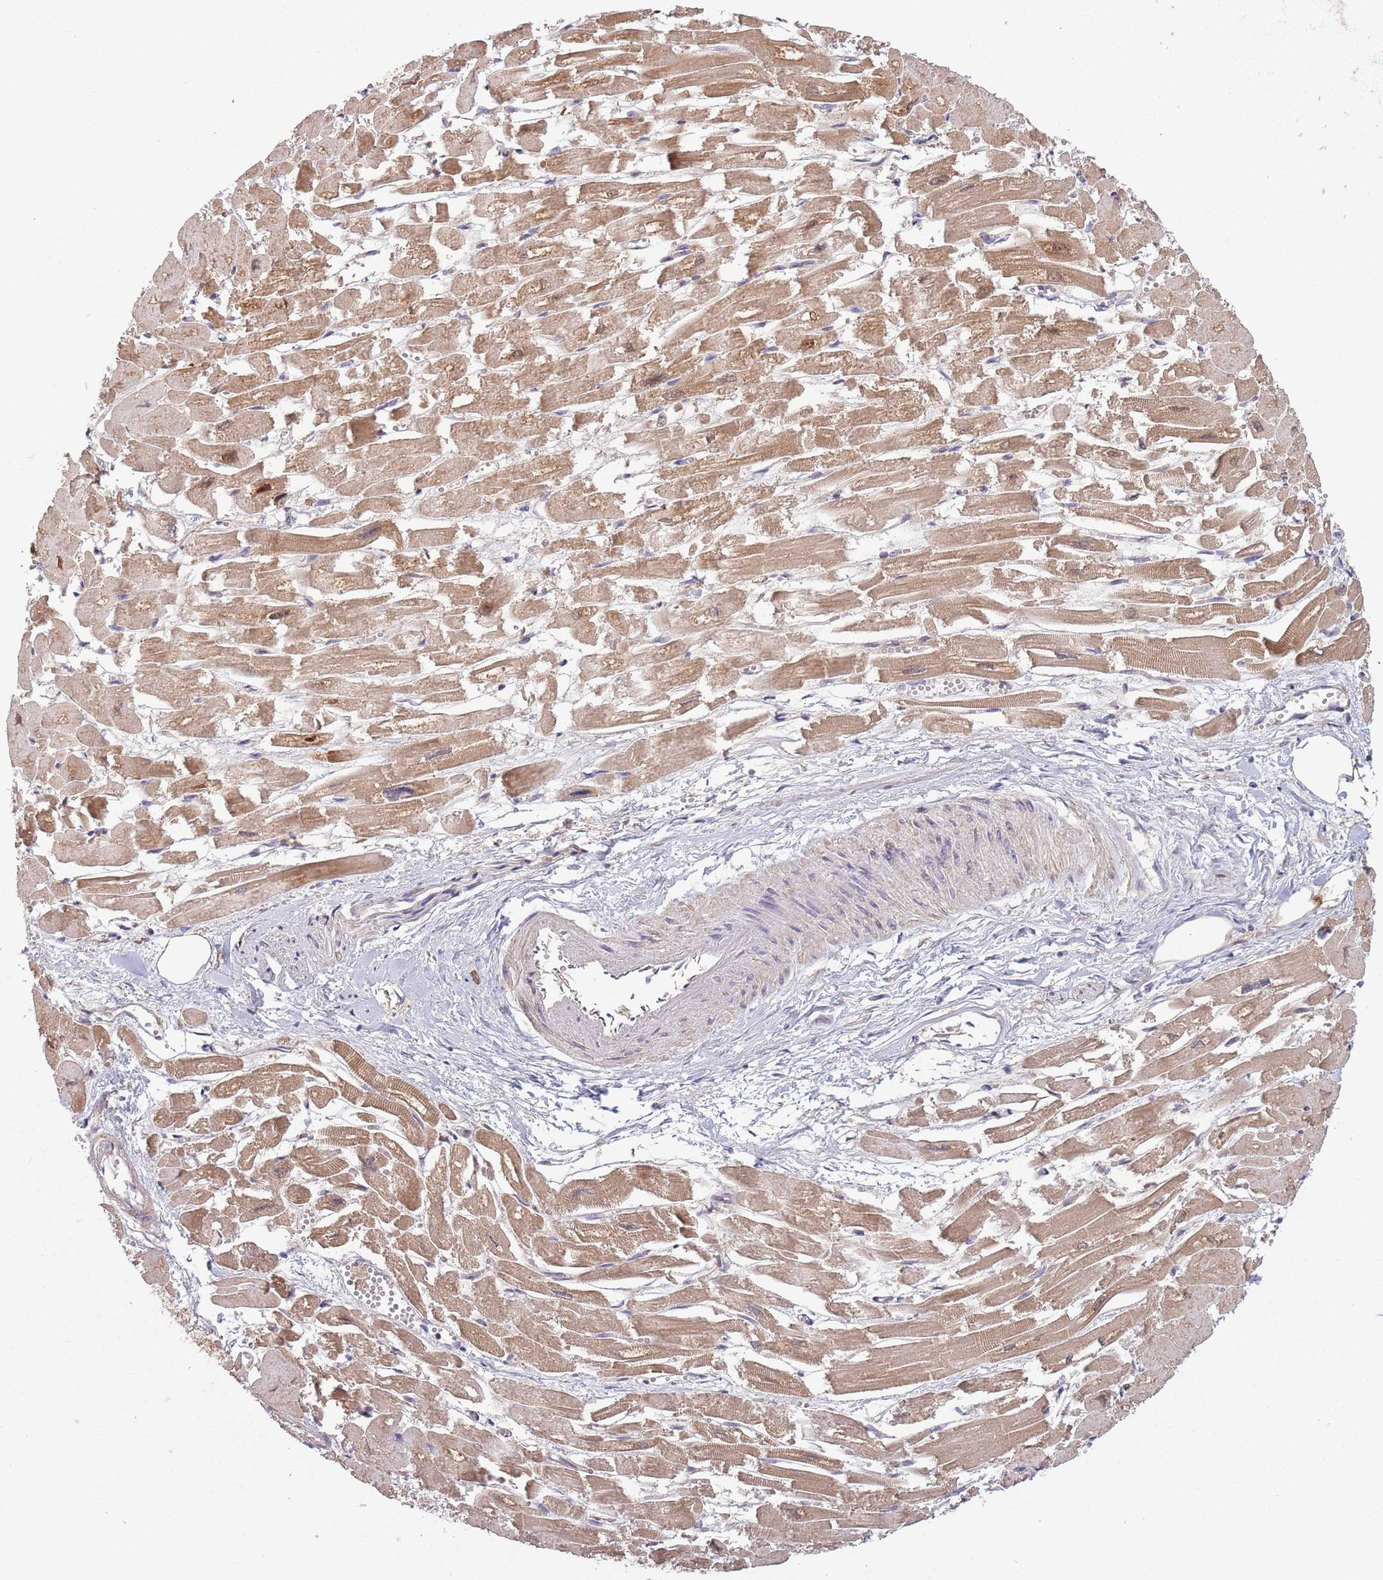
{"staining": {"intensity": "moderate", "quantity": ">75%", "location": "cytoplasmic/membranous"}, "tissue": "heart muscle", "cell_type": "Cardiomyocytes", "image_type": "normal", "snomed": [{"axis": "morphology", "description": "Normal tissue, NOS"}, {"axis": "topography", "description": "Heart"}], "caption": "An image showing moderate cytoplasmic/membranous staining in approximately >75% of cardiomyocytes in normal heart muscle, as visualized by brown immunohistochemical staining.", "gene": "COQ5", "patient": {"sex": "male", "age": 54}}